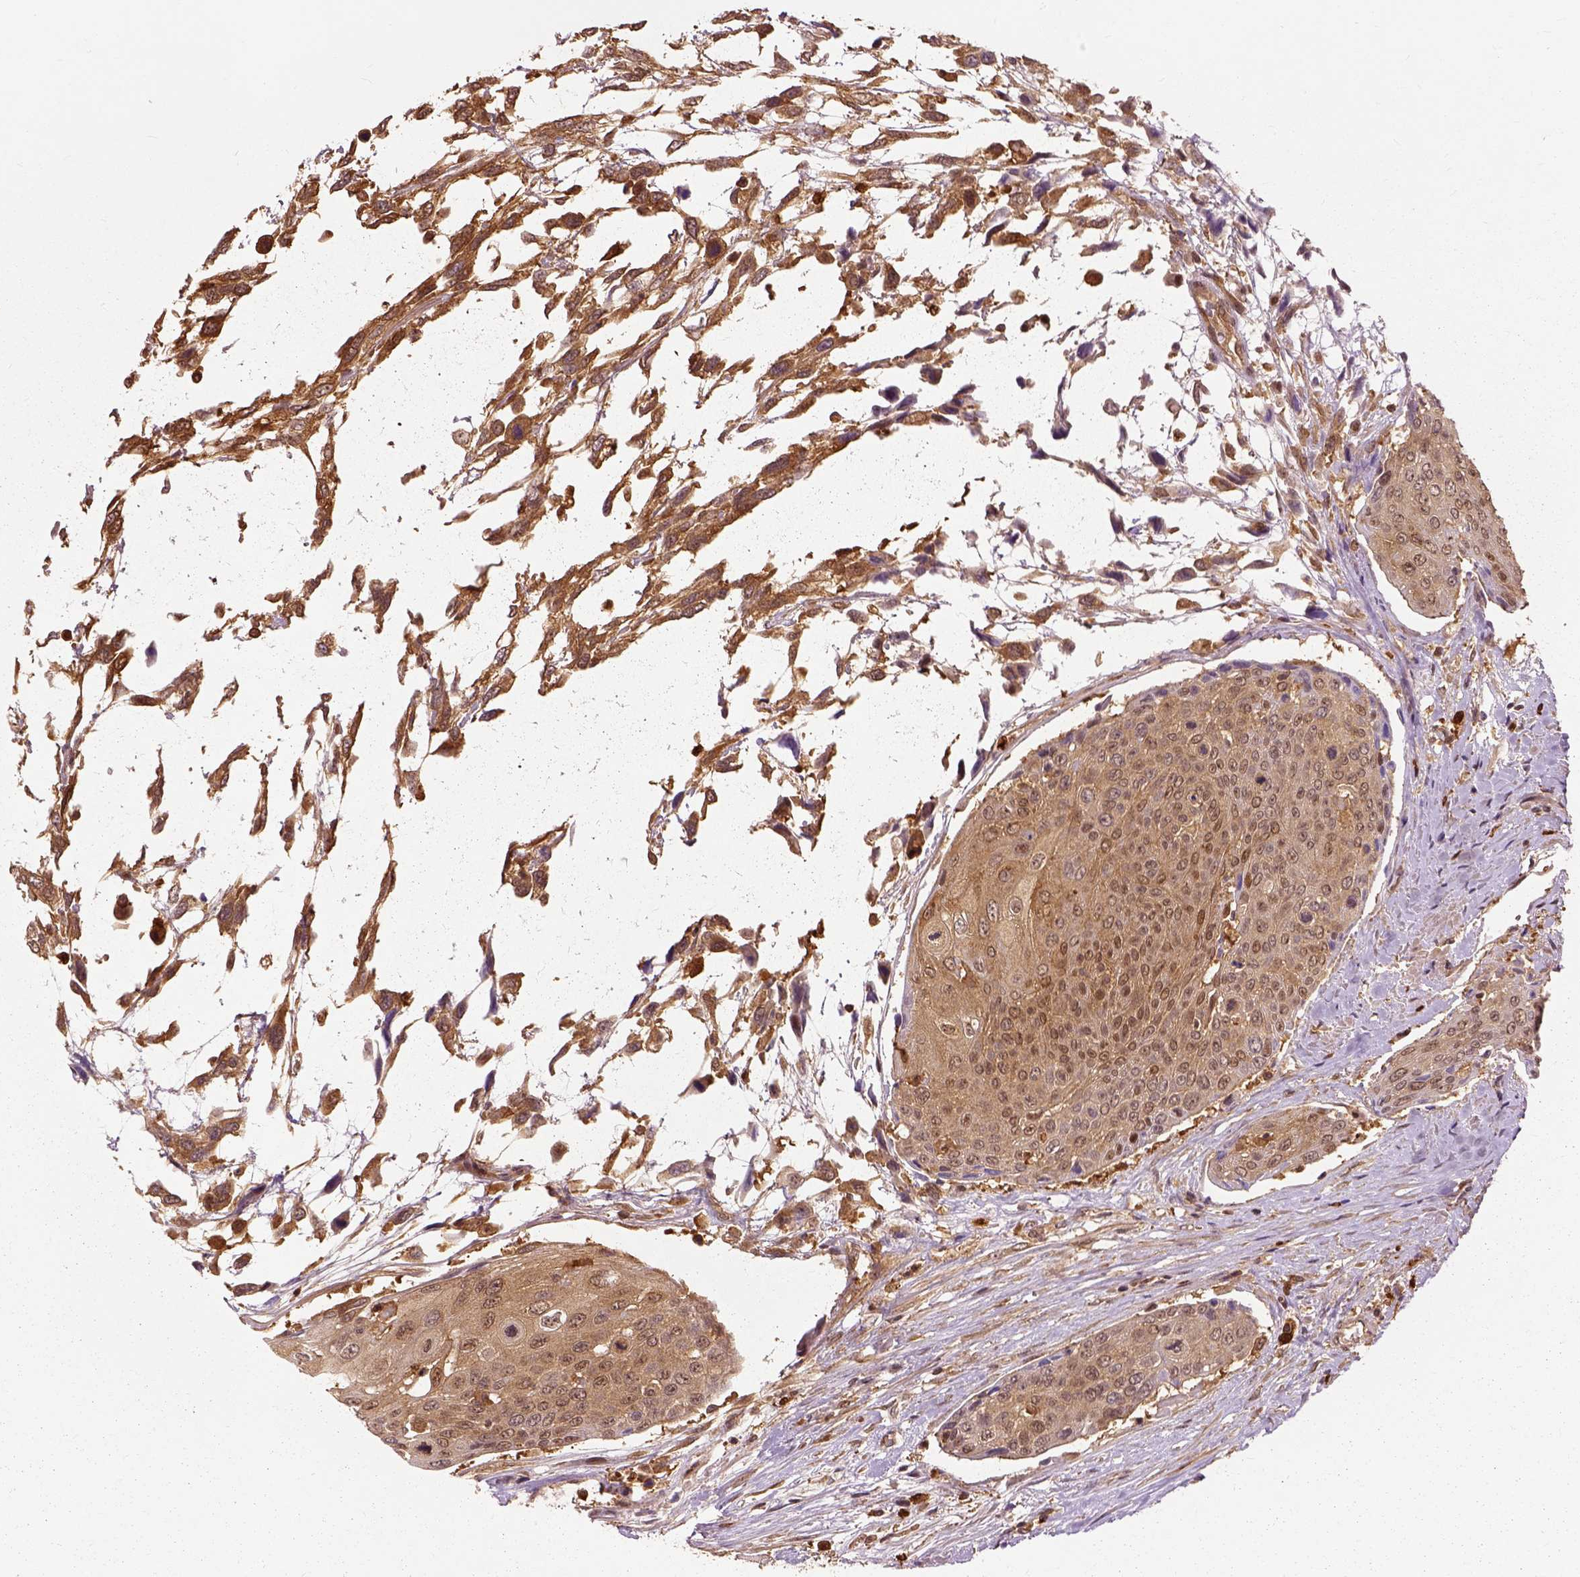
{"staining": {"intensity": "moderate", "quantity": ">75%", "location": "cytoplasmic/membranous"}, "tissue": "urothelial cancer", "cell_type": "Tumor cells", "image_type": "cancer", "snomed": [{"axis": "morphology", "description": "Urothelial carcinoma, High grade"}, {"axis": "topography", "description": "Urinary bladder"}], "caption": "IHC histopathology image of neoplastic tissue: human urothelial cancer stained using immunohistochemistry (IHC) exhibits medium levels of moderate protein expression localized specifically in the cytoplasmic/membranous of tumor cells, appearing as a cytoplasmic/membranous brown color.", "gene": "GPI", "patient": {"sex": "female", "age": 70}}